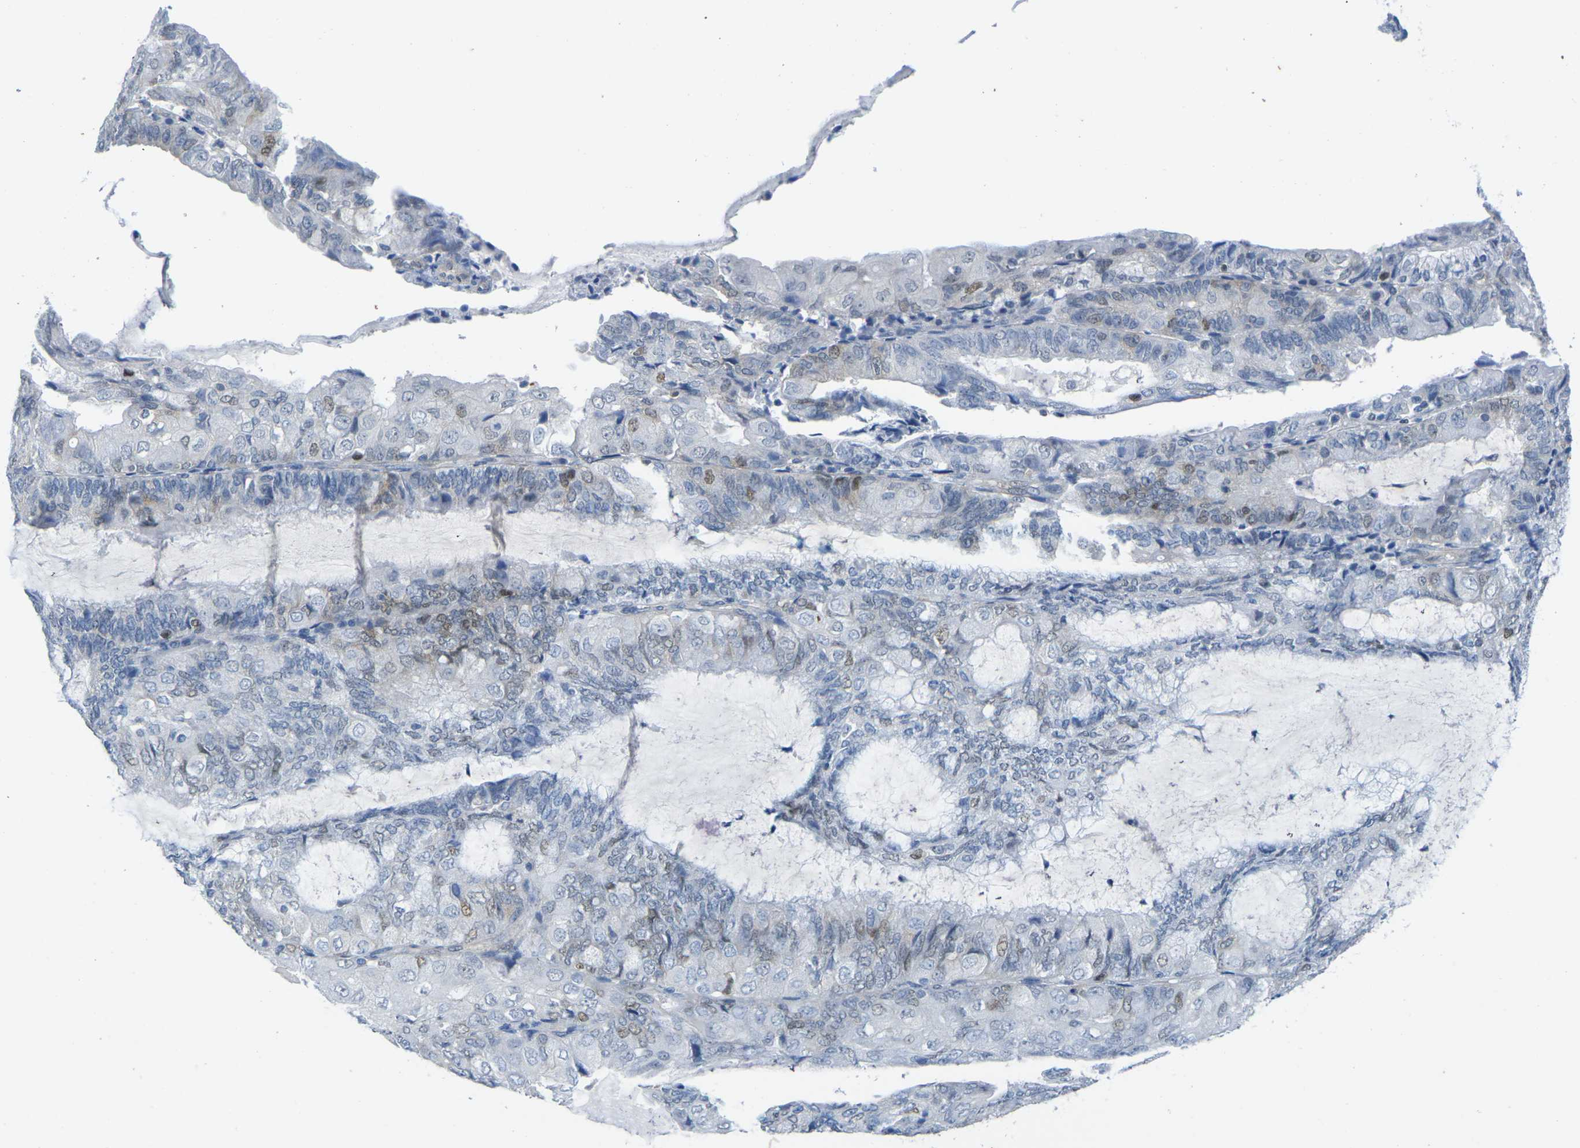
{"staining": {"intensity": "moderate", "quantity": "<25%", "location": "nuclear"}, "tissue": "endometrial cancer", "cell_type": "Tumor cells", "image_type": "cancer", "snomed": [{"axis": "morphology", "description": "Adenocarcinoma, NOS"}, {"axis": "topography", "description": "Endometrium"}], "caption": "Protein staining of endometrial cancer tissue shows moderate nuclear staining in approximately <25% of tumor cells.", "gene": "CDK2", "patient": {"sex": "female", "age": 81}}